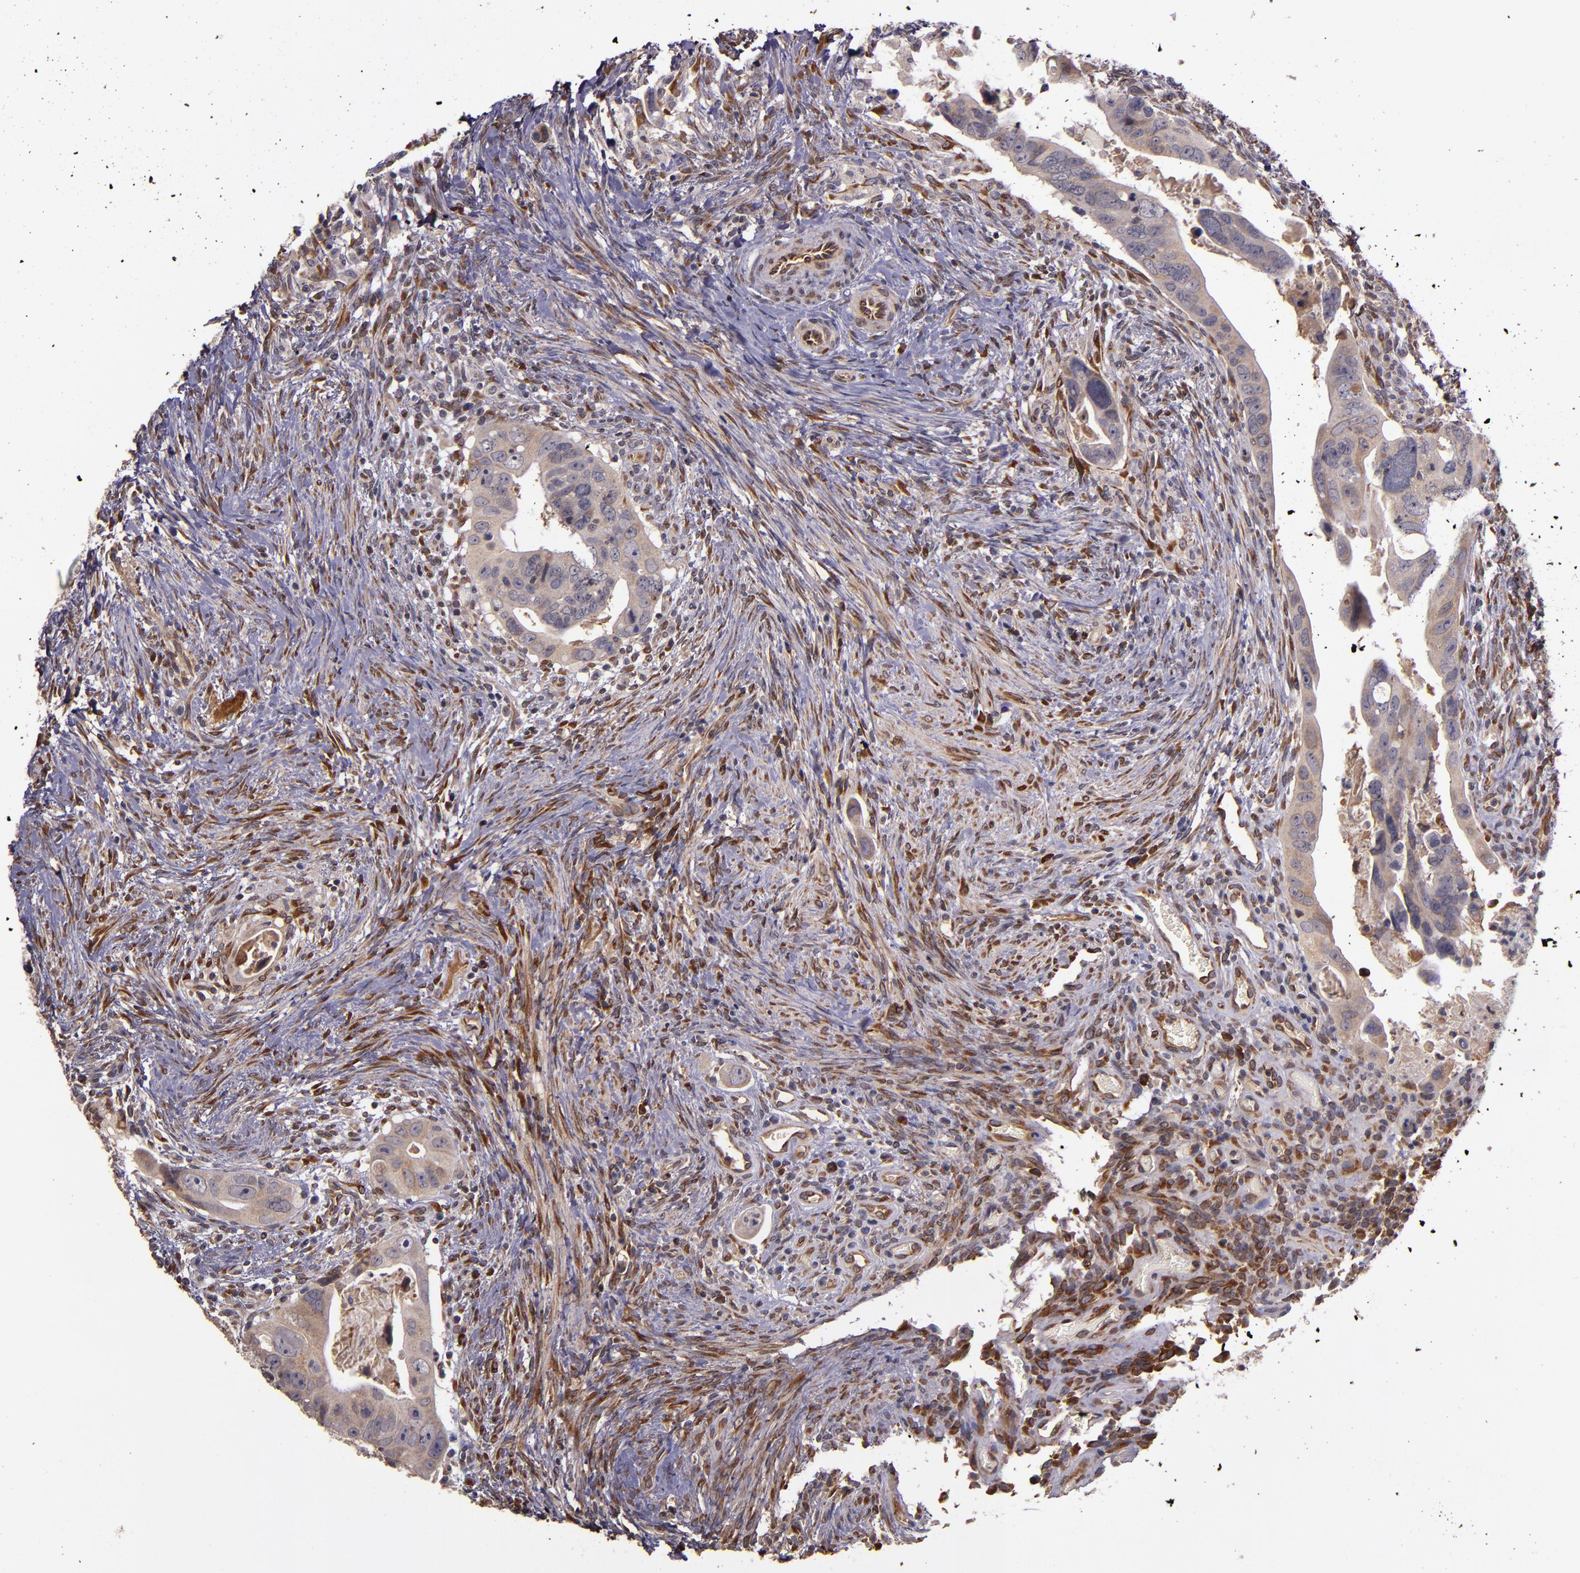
{"staining": {"intensity": "weak", "quantity": ">75%", "location": "cytoplasmic/membranous"}, "tissue": "colorectal cancer", "cell_type": "Tumor cells", "image_type": "cancer", "snomed": [{"axis": "morphology", "description": "Adenocarcinoma, NOS"}, {"axis": "topography", "description": "Rectum"}], "caption": "Immunohistochemical staining of colorectal adenocarcinoma demonstrates low levels of weak cytoplasmic/membranous protein expression in about >75% of tumor cells.", "gene": "PRAF2", "patient": {"sex": "male", "age": 53}}